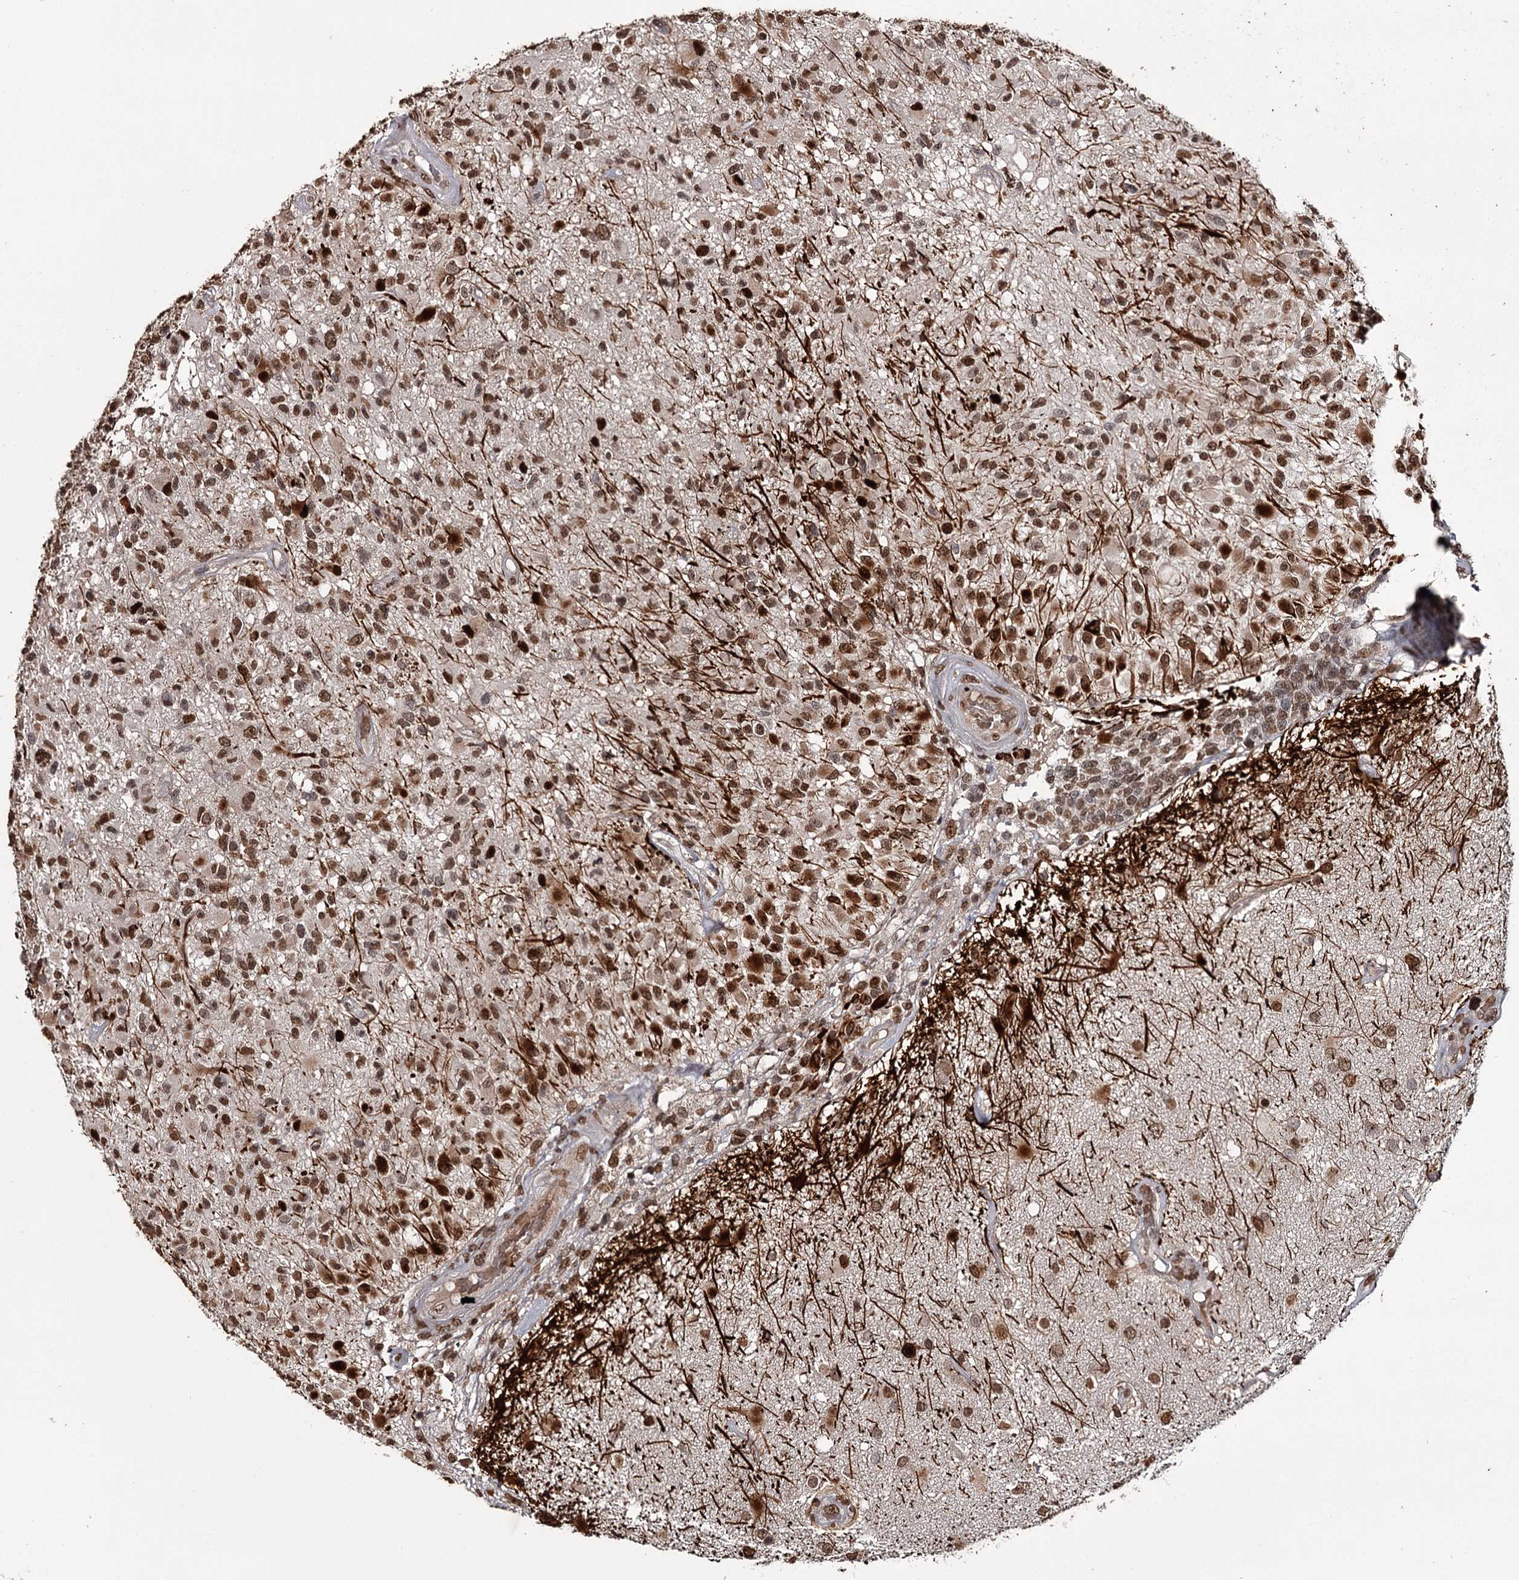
{"staining": {"intensity": "strong", "quantity": ">75%", "location": "cytoplasmic/membranous,nuclear"}, "tissue": "glioma", "cell_type": "Tumor cells", "image_type": "cancer", "snomed": [{"axis": "morphology", "description": "Glioma, malignant, High grade"}, {"axis": "morphology", "description": "Glioblastoma, NOS"}, {"axis": "topography", "description": "Brain"}], "caption": "DAB immunohistochemical staining of human glioma exhibits strong cytoplasmic/membranous and nuclear protein expression in approximately >75% of tumor cells.", "gene": "THYN1", "patient": {"sex": "male", "age": 60}}